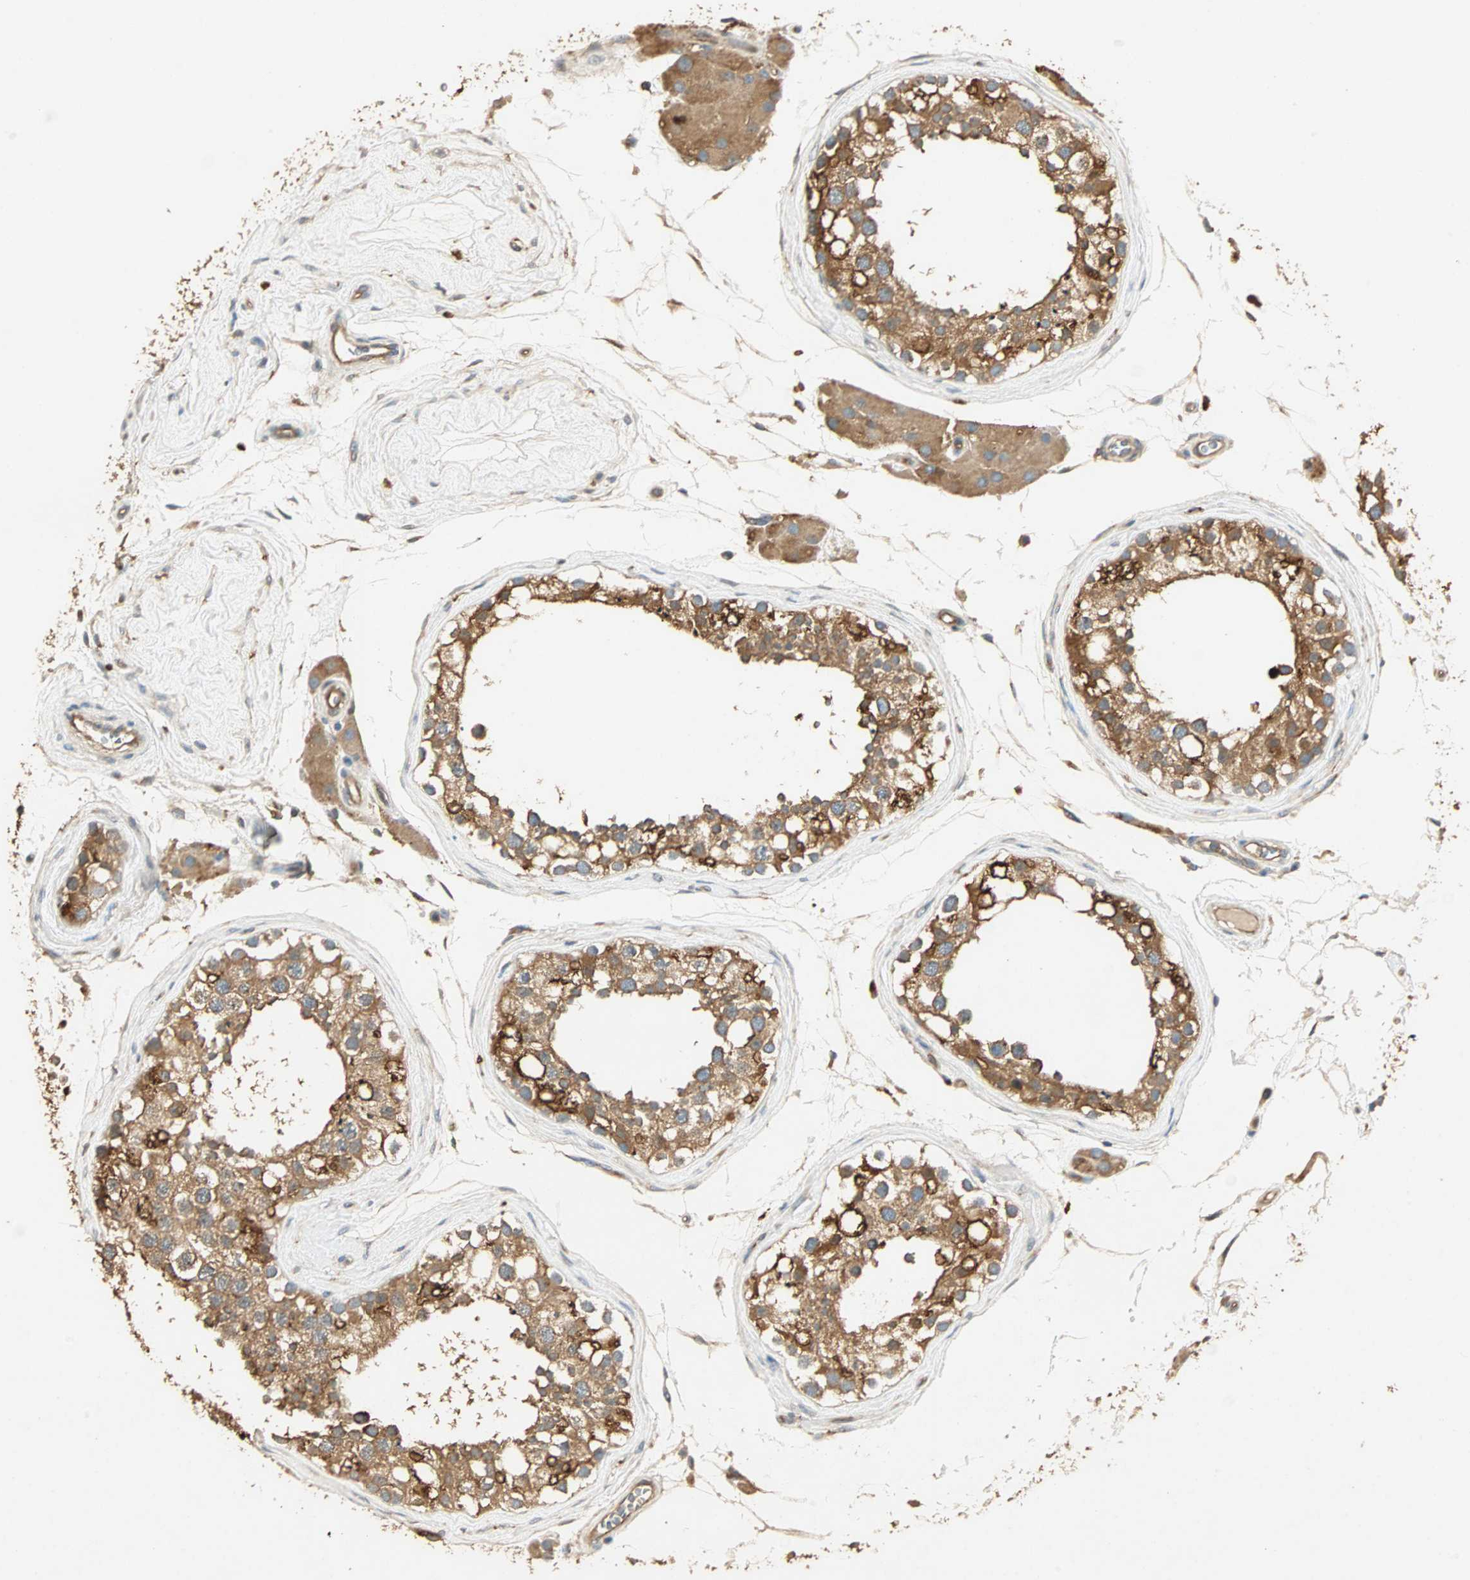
{"staining": {"intensity": "moderate", "quantity": ">75%", "location": "cytoplasmic/membranous"}, "tissue": "testis", "cell_type": "Cells in seminiferous ducts", "image_type": "normal", "snomed": [{"axis": "morphology", "description": "Normal tissue, NOS"}, {"axis": "topography", "description": "Testis"}], "caption": "Protein analysis of unremarkable testis demonstrates moderate cytoplasmic/membranous staining in approximately >75% of cells in seminiferous ducts. (DAB (3,3'-diaminobenzidine) IHC, brown staining for protein, blue staining for nuclei).", "gene": "GALK1", "patient": {"sex": "male", "age": 68}}